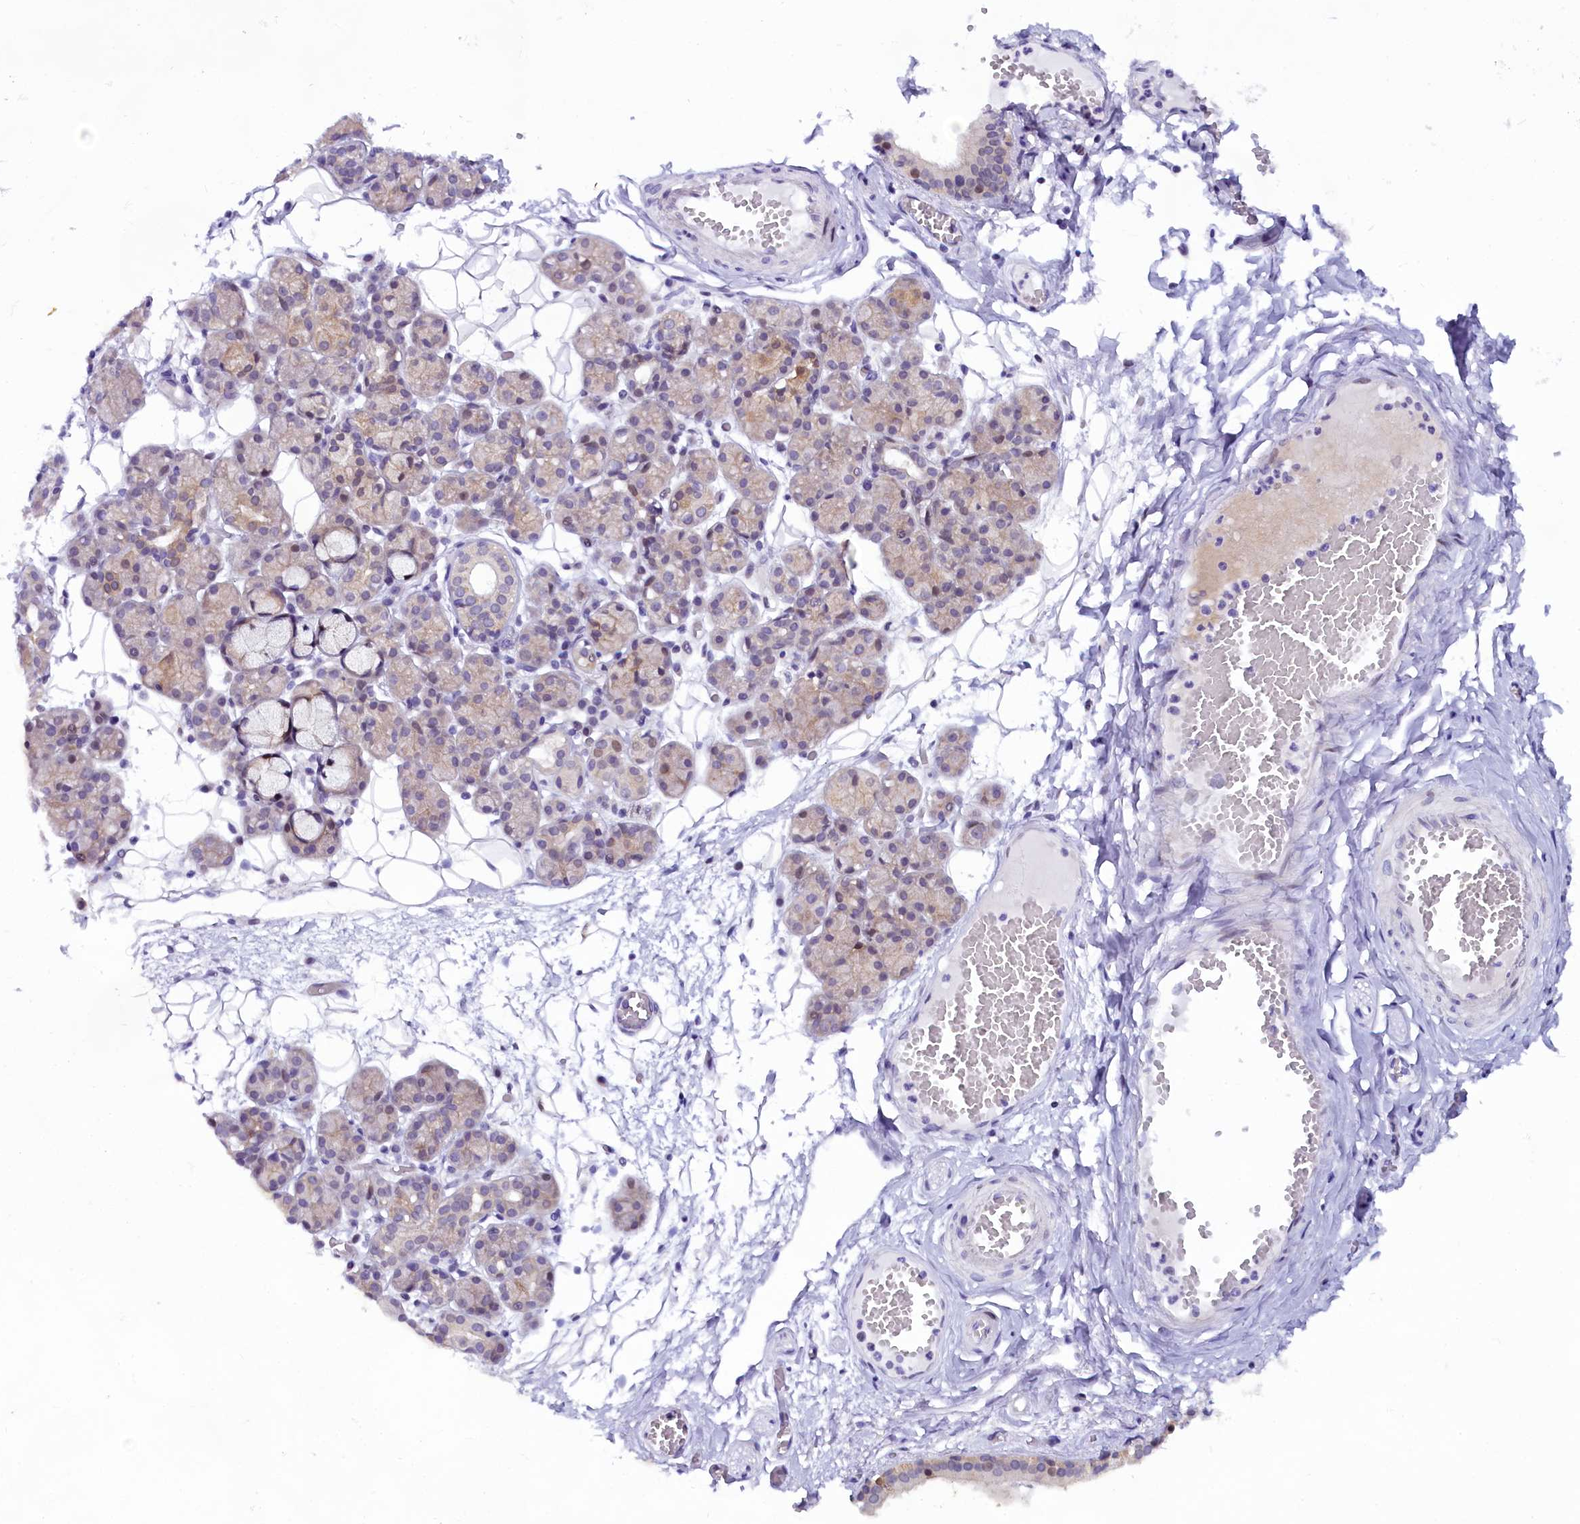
{"staining": {"intensity": "weak", "quantity": "<25%", "location": "nuclear"}, "tissue": "salivary gland", "cell_type": "Glandular cells", "image_type": "normal", "snomed": [{"axis": "morphology", "description": "Normal tissue, NOS"}, {"axis": "topography", "description": "Salivary gland"}], "caption": "Histopathology image shows no protein staining in glandular cells of normal salivary gland.", "gene": "CCDC106", "patient": {"sex": "male", "age": 63}}